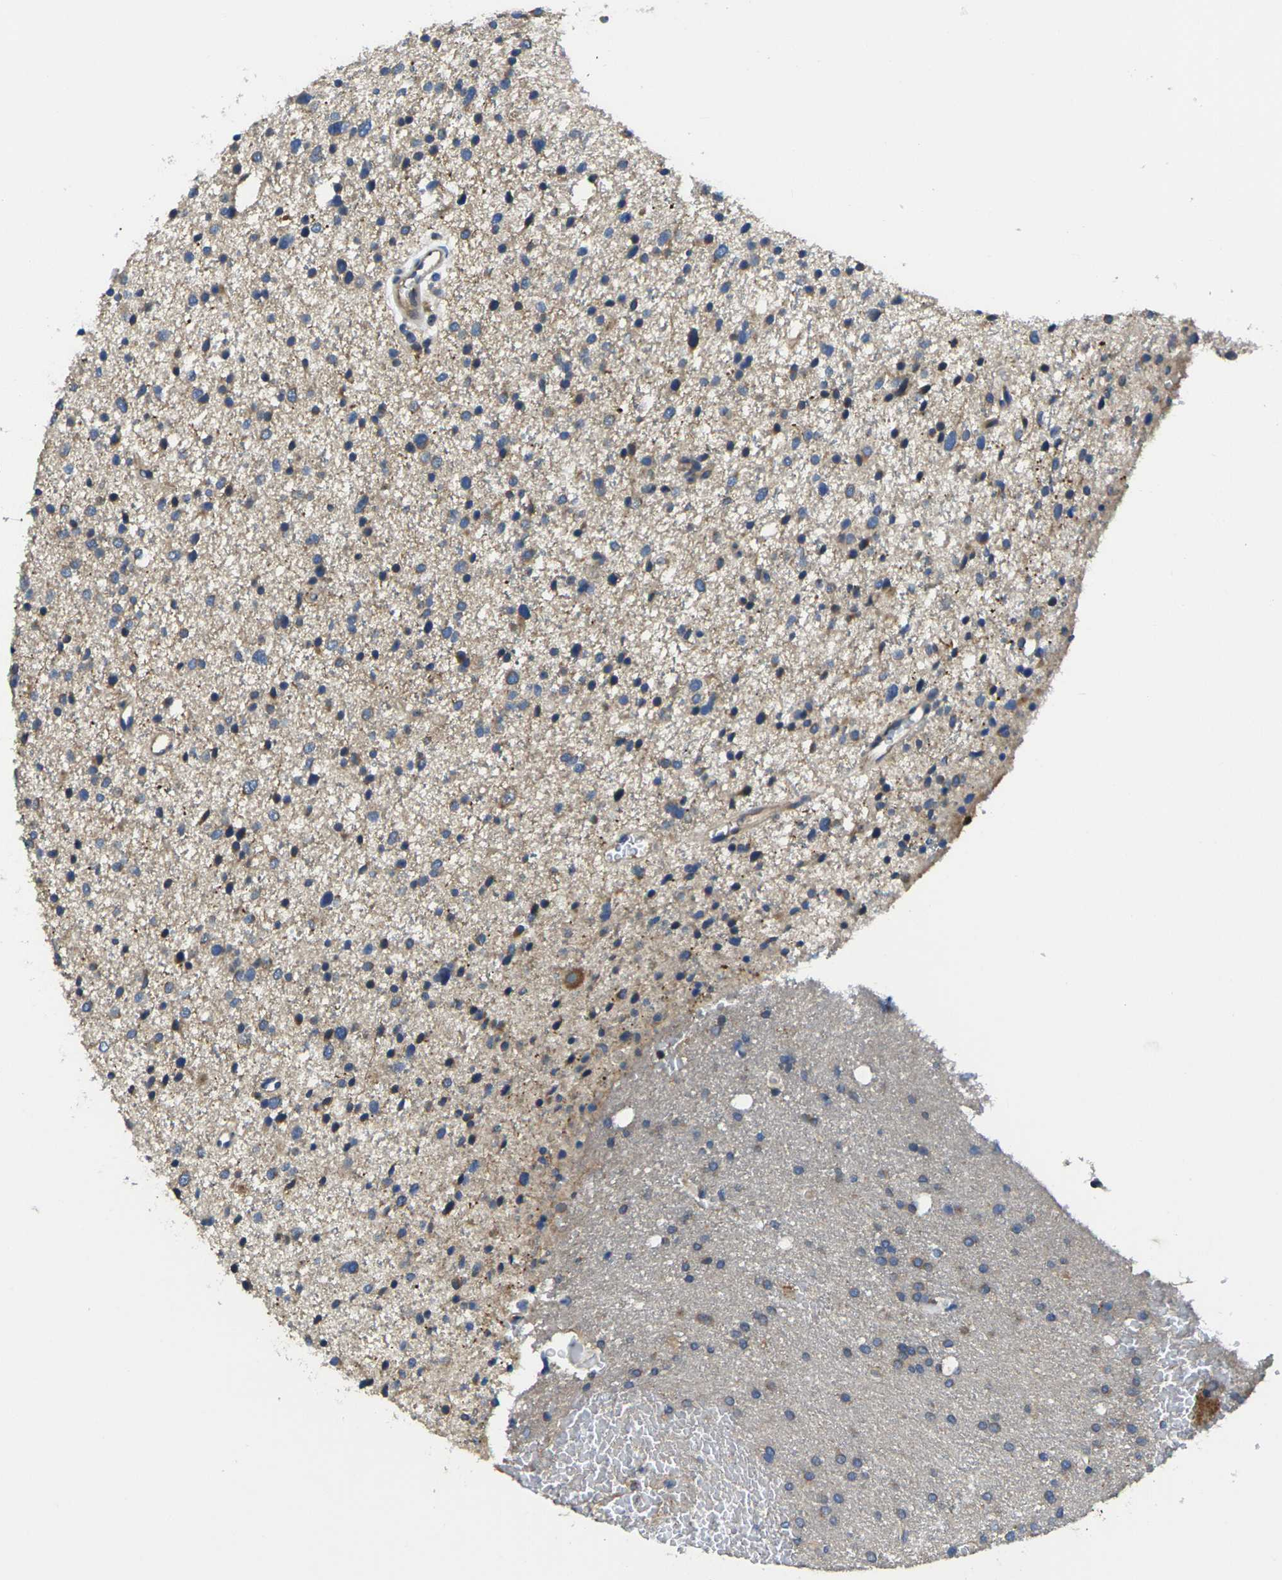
{"staining": {"intensity": "moderate", "quantity": "25%-75%", "location": "cytoplasmic/membranous"}, "tissue": "glioma", "cell_type": "Tumor cells", "image_type": "cancer", "snomed": [{"axis": "morphology", "description": "Glioma, malignant, Low grade"}, {"axis": "topography", "description": "Brain"}], "caption": "There is medium levels of moderate cytoplasmic/membranous expression in tumor cells of glioma, as demonstrated by immunohistochemical staining (brown color).", "gene": "TMCC2", "patient": {"sex": "female", "age": 37}}